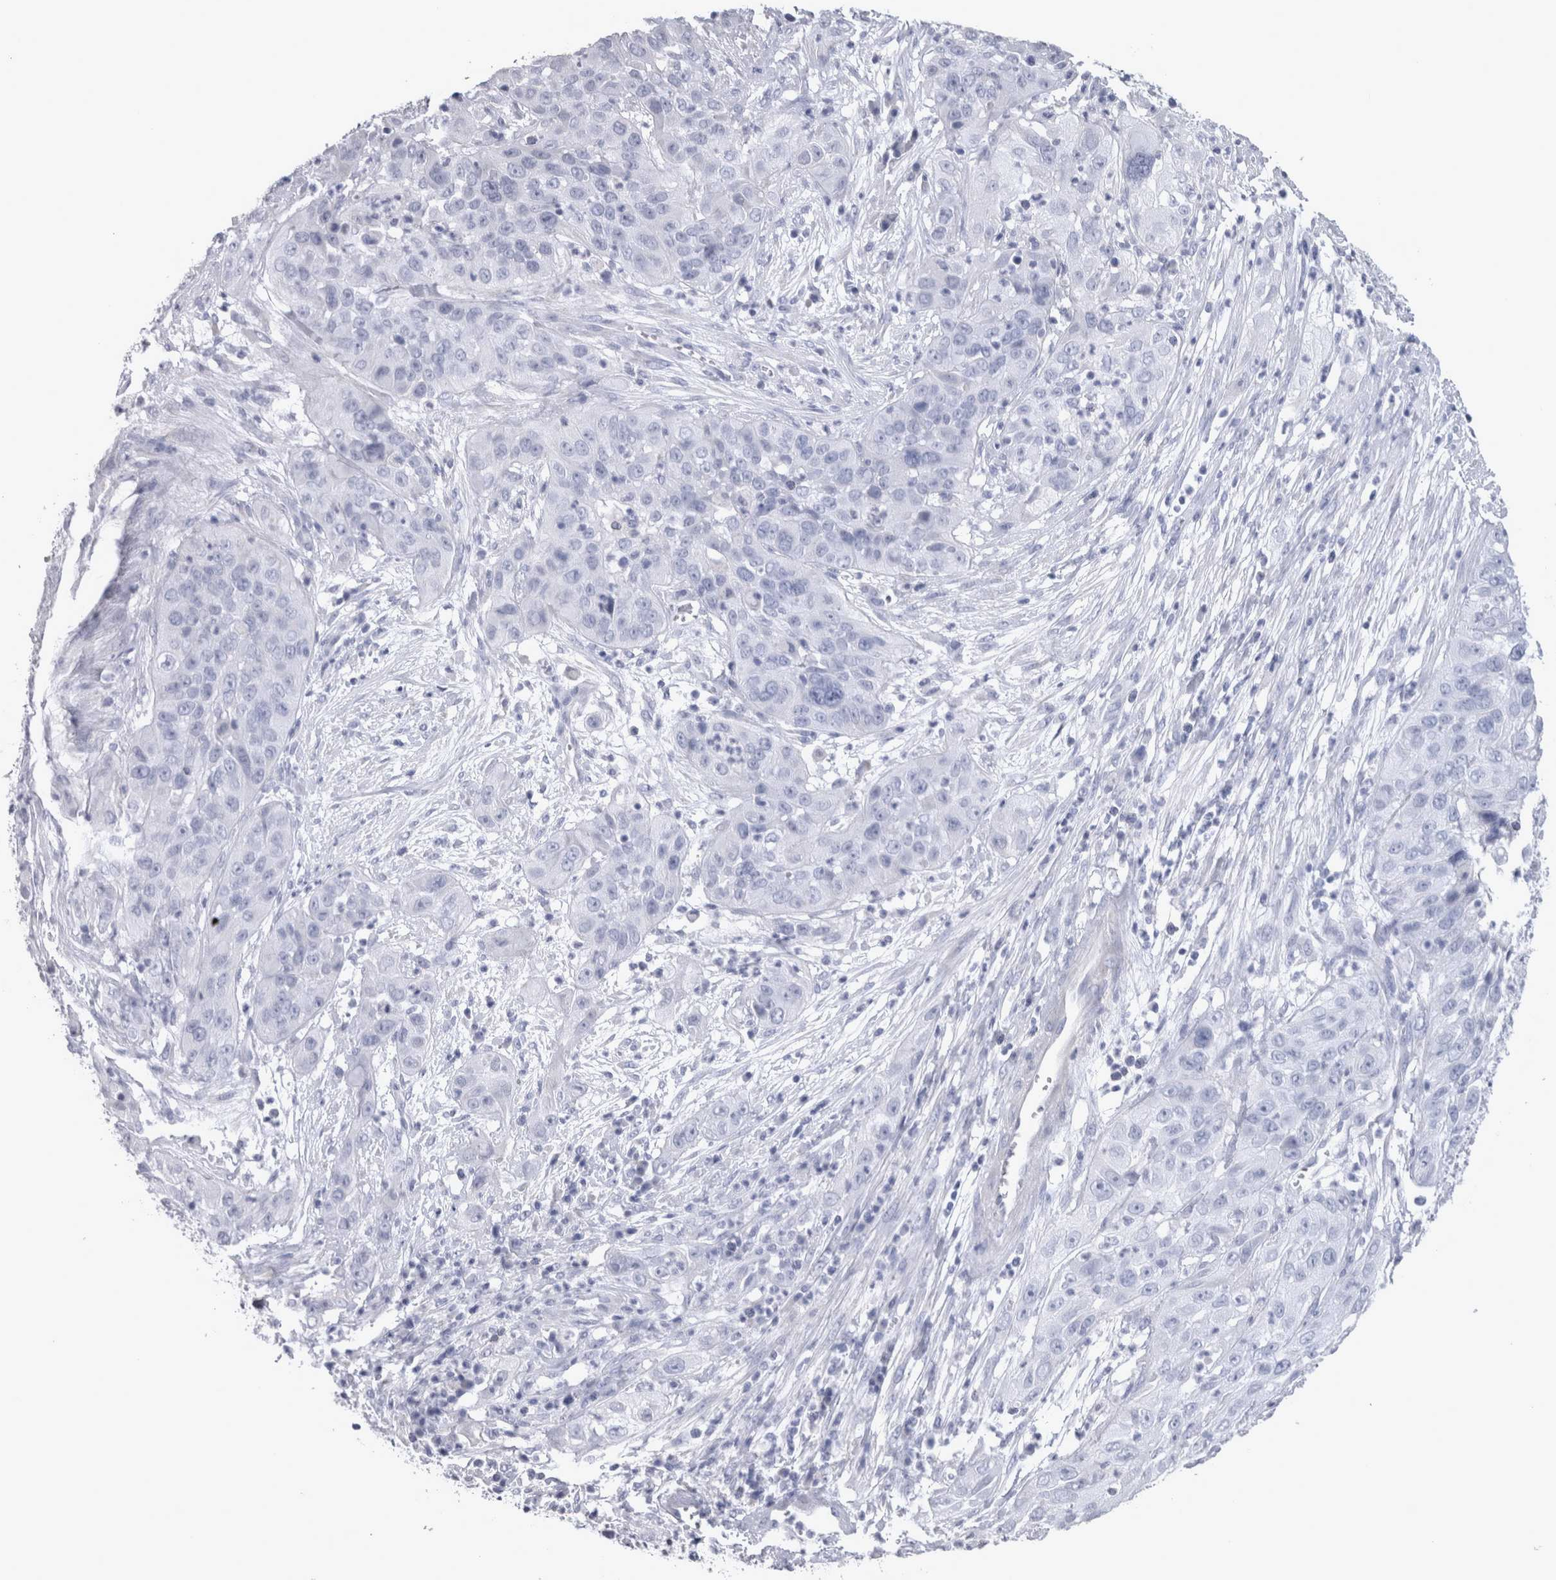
{"staining": {"intensity": "negative", "quantity": "none", "location": "none"}, "tissue": "cervical cancer", "cell_type": "Tumor cells", "image_type": "cancer", "snomed": [{"axis": "morphology", "description": "Squamous cell carcinoma, NOS"}, {"axis": "topography", "description": "Cervix"}], "caption": "Human squamous cell carcinoma (cervical) stained for a protein using IHC shows no expression in tumor cells.", "gene": "MSMB", "patient": {"sex": "female", "age": 32}}